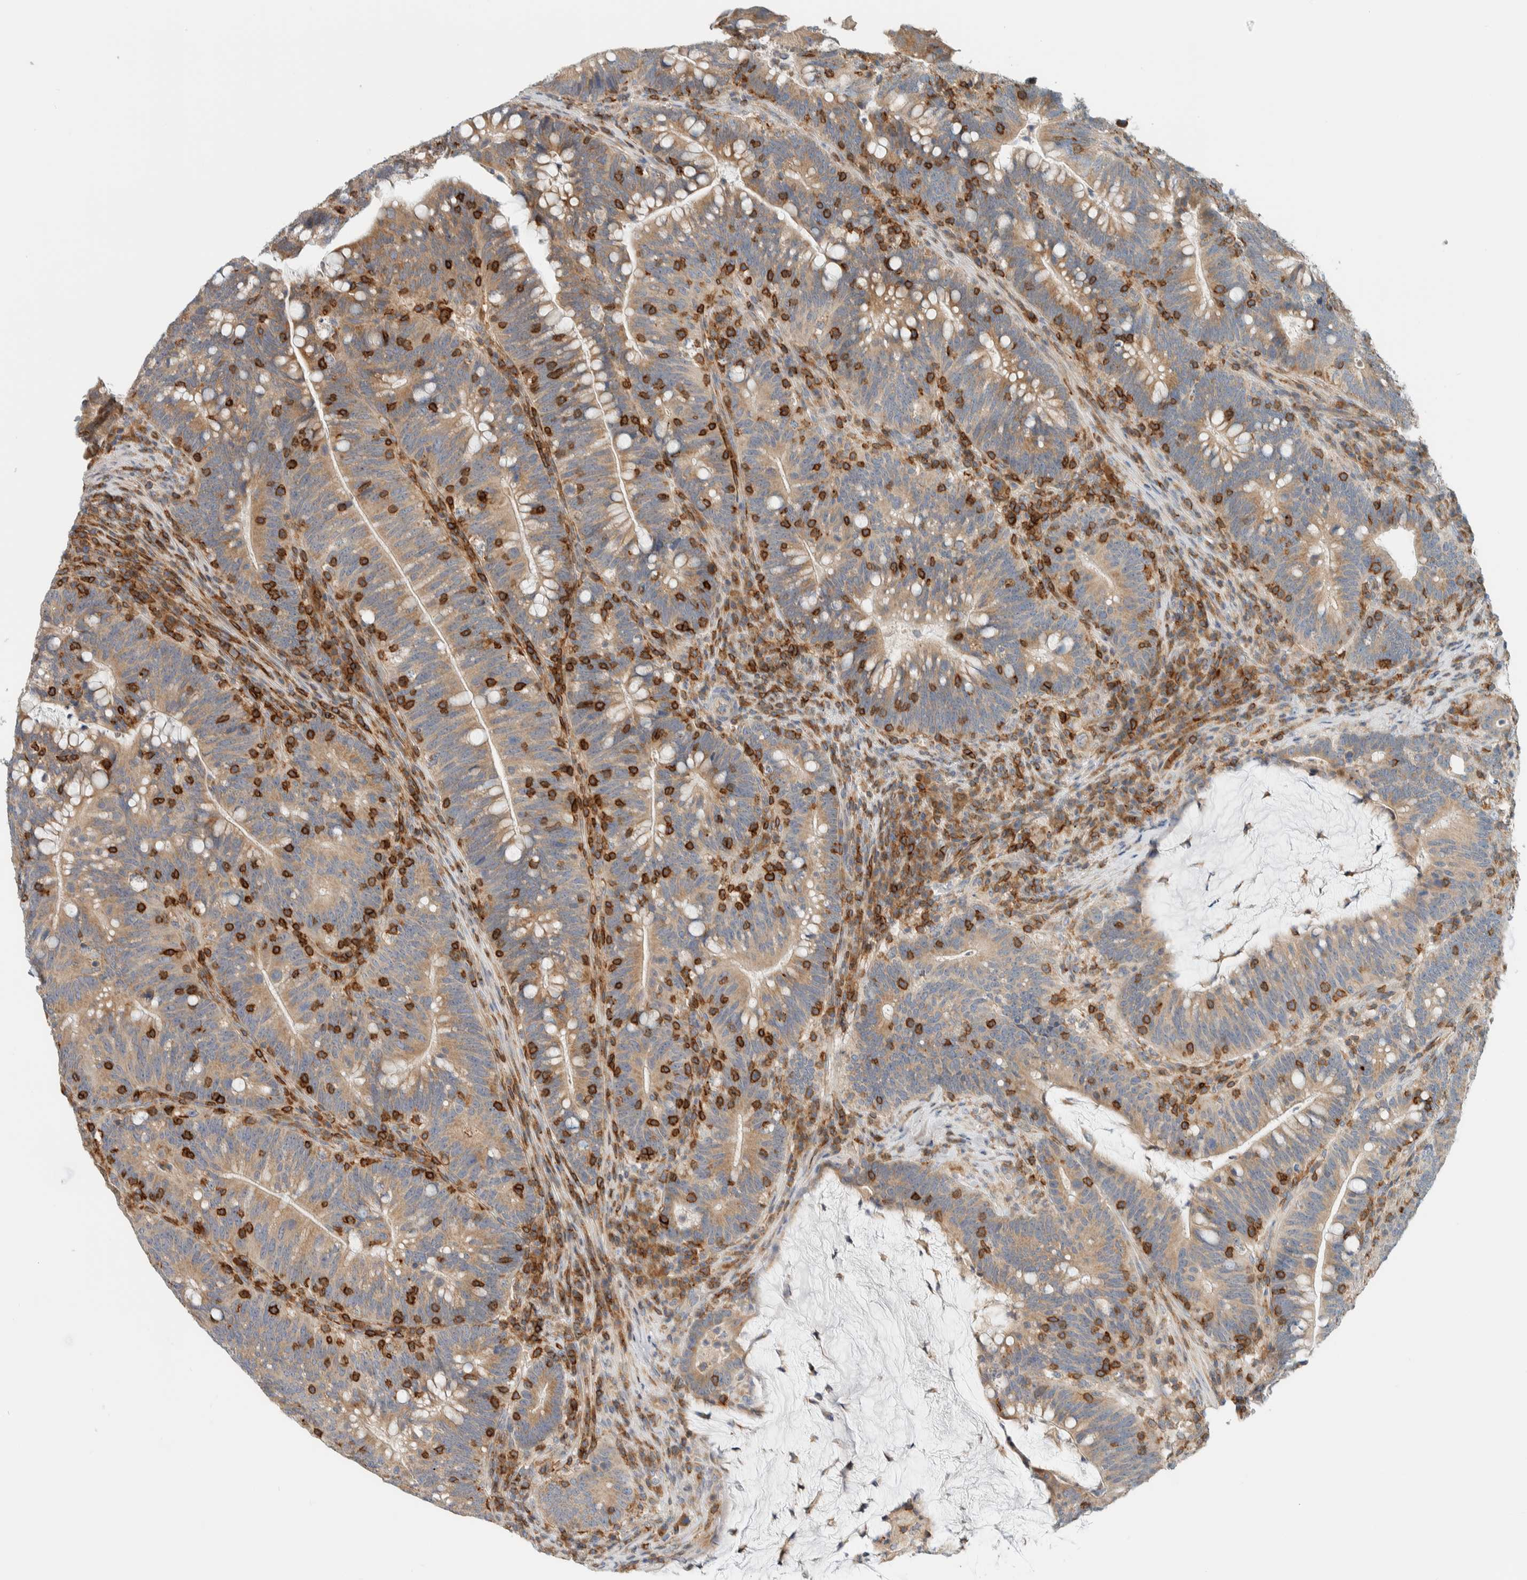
{"staining": {"intensity": "moderate", "quantity": ">75%", "location": "cytoplasmic/membranous"}, "tissue": "colorectal cancer", "cell_type": "Tumor cells", "image_type": "cancer", "snomed": [{"axis": "morphology", "description": "Adenocarcinoma, NOS"}, {"axis": "topography", "description": "Colon"}], "caption": "Immunohistochemistry (DAB) staining of human colorectal adenocarcinoma demonstrates moderate cytoplasmic/membranous protein expression in about >75% of tumor cells.", "gene": "CCDC57", "patient": {"sex": "female", "age": 66}}